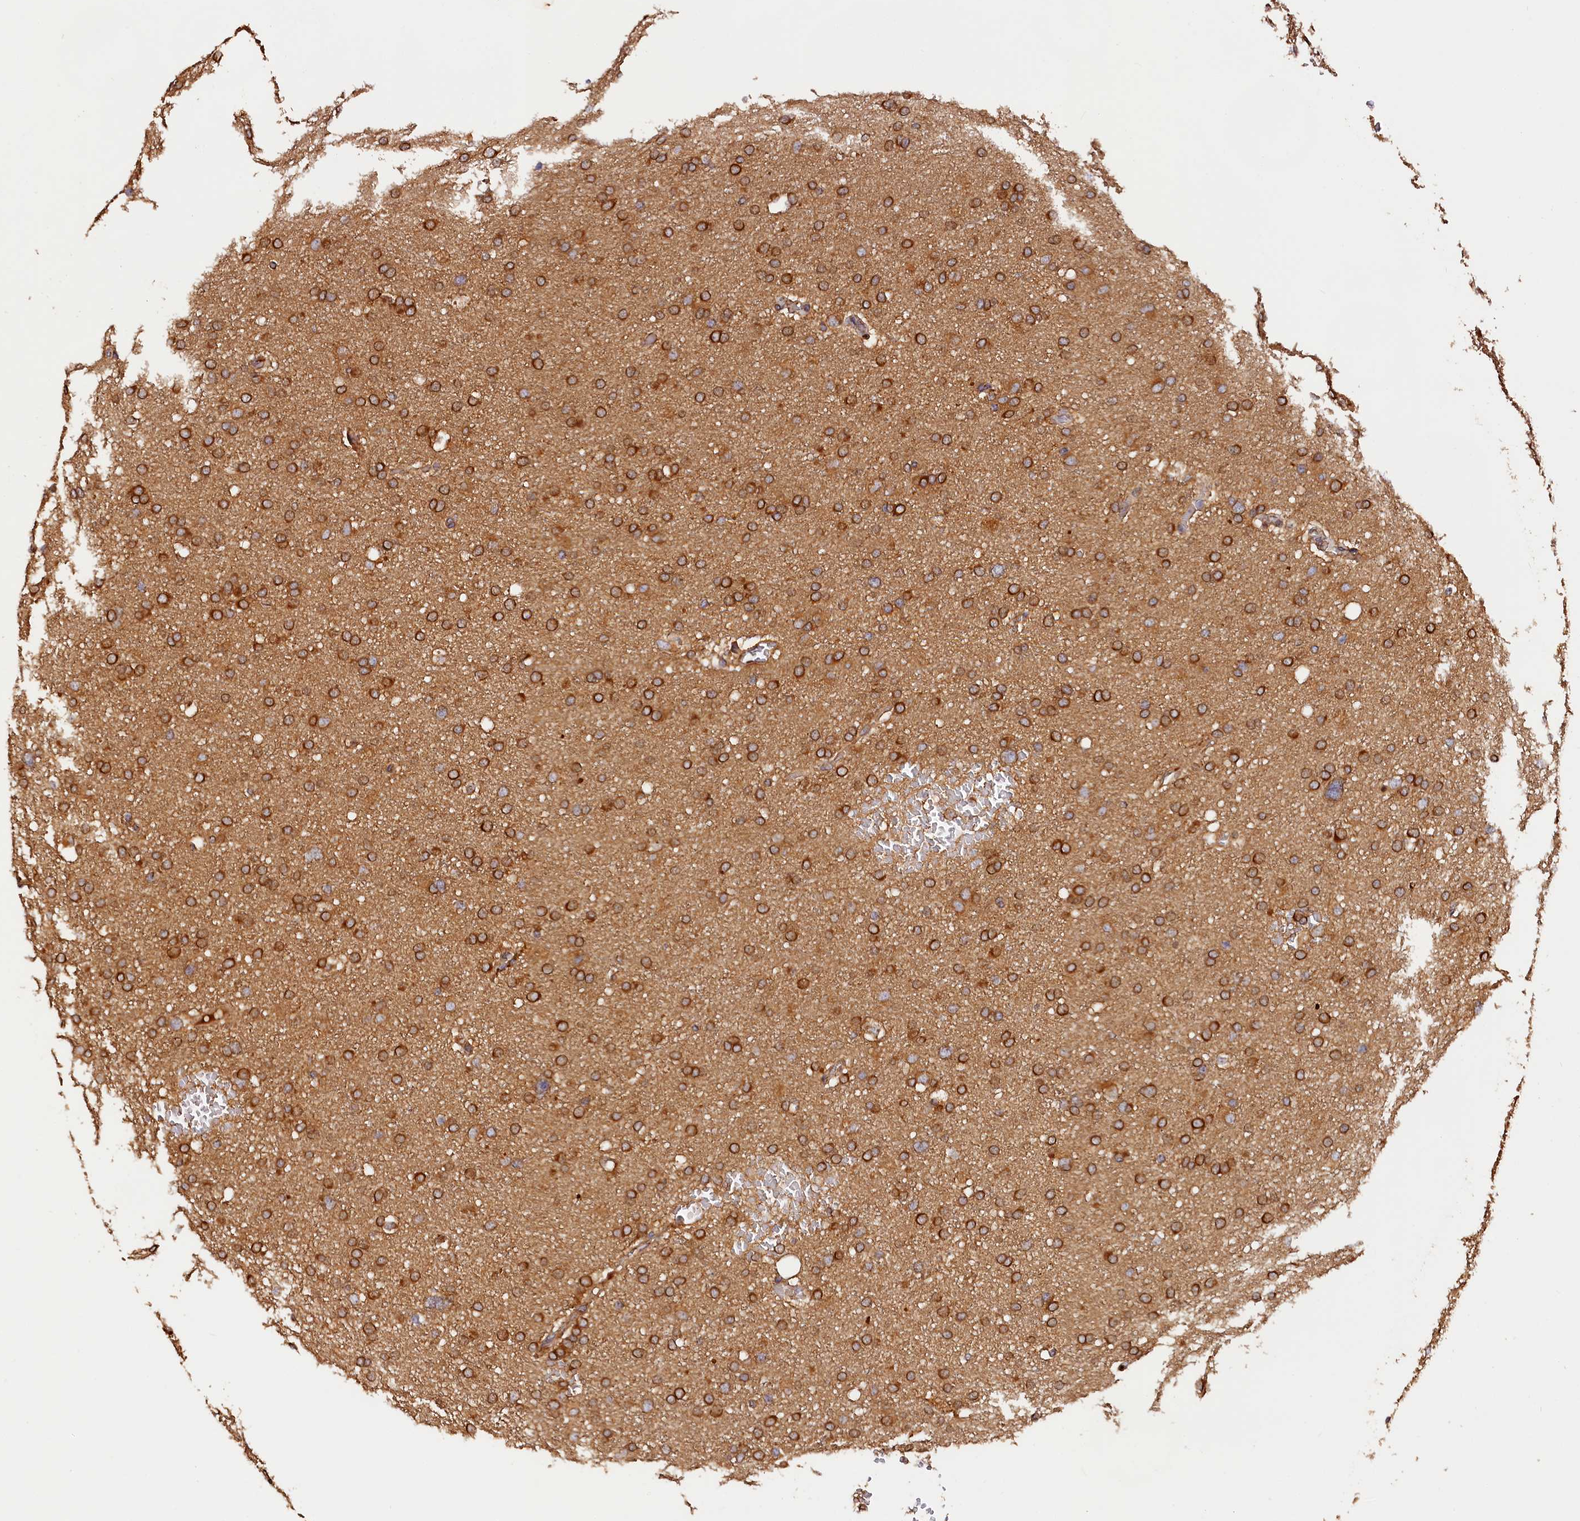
{"staining": {"intensity": "strong", "quantity": ">75%", "location": "cytoplasmic/membranous"}, "tissue": "glioma", "cell_type": "Tumor cells", "image_type": "cancer", "snomed": [{"axis": "morphology", "description": "Glioma, malignant, High grade"}, {"axis": "topography", "description": "Cerebral cortex"}], "caption": "A micrograph of glioma stained for a protein reveals strong cytoplasmic/membranous brown staining in tumor cells. The staining was performed using DAB to visualize the protein expression in brown, while the nuclei were stained in blue with hematoxylin (Magnification: 20x).", "gene": "HMOX2", "patient": {"sex": "female", "age": 36}}